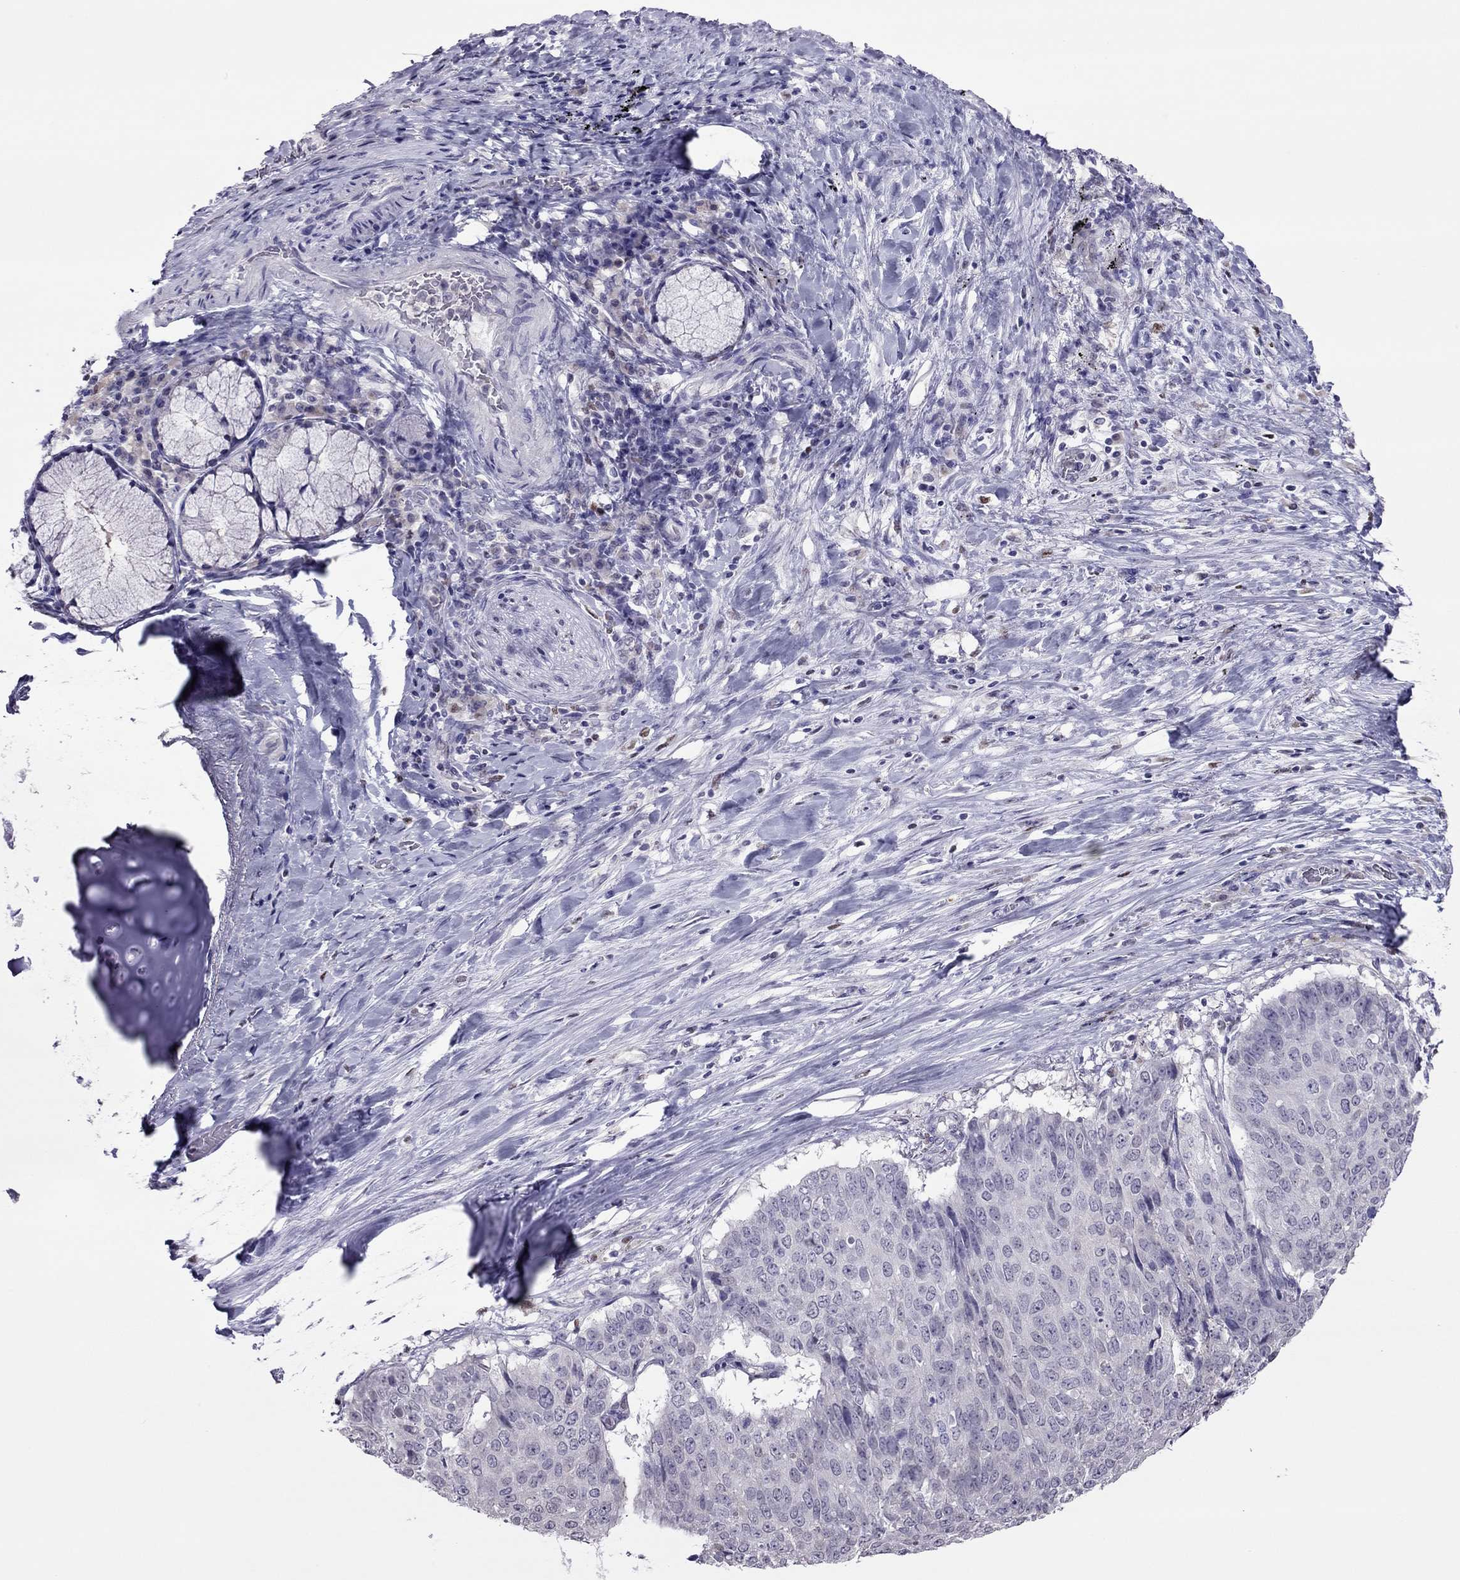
{"staining": {"intensity": "negative", "quantity": "none", "location": "none"}, "tissue": "lung cancer", "cell_type": "Tumor cells", "image_type": "cancer", "snomed": [{"axis": "morphology", "description": "Normal tissue, NOS"}, {"axis": "morphology", "description": "Squamous cell carcinoma, NOS"}, {"axis": "topography", "description": "Bronchus"}, {"axis": "topography", "description": "Lung"}], "caption": "DAB (3,3'-diaminobenzidine) immunohistochemical staining of human lung cancer (squamous cell carcinoma) demonstrates no significant staining in tumor cells.", "gene": "SPINT3", "patient": {"sex": "male", "age": 64}}